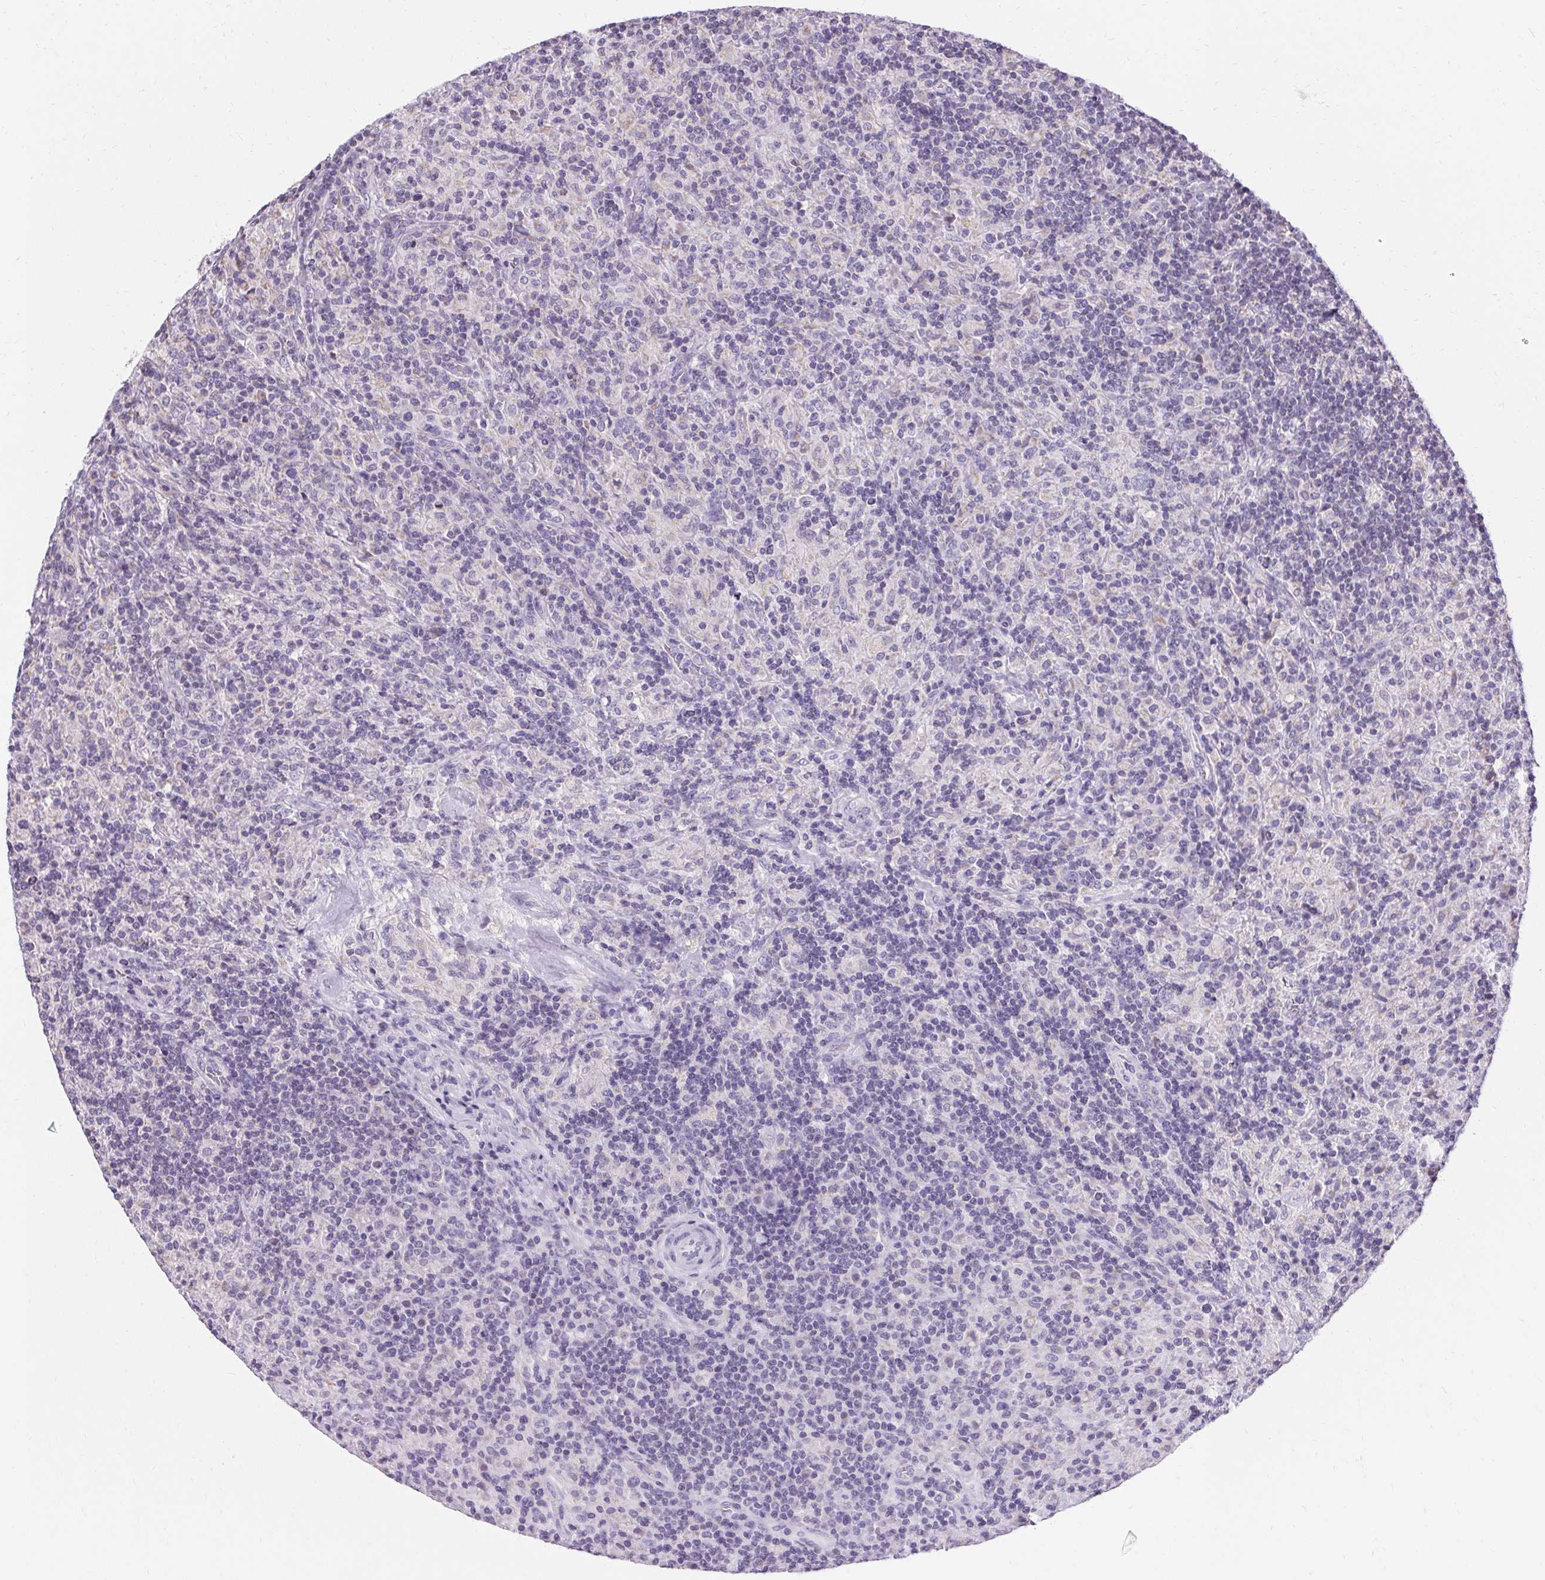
{"staining": {"intensity": "negative", "quantity": "none", "location": "none"}, "tissue": "lymphoma", "cell_type": "Tumor cells", "image_type": "cancer", "snomed": [{"axis": "morphology", "description": "Hodgkin's disease, NOS"}, {"axis": "topography", "description": "Lymph node"}], "caption": "Immunohistochemistry (IHC) of lymphoma shows no staining in tumor cells. Brightfield microscopy of immunohistochemistry stained with DAB (brown) and hematoxylin (blue), captured at high magnification.", "gene": "ASGR2", "patient": {"sex": "male", "age": 70}}